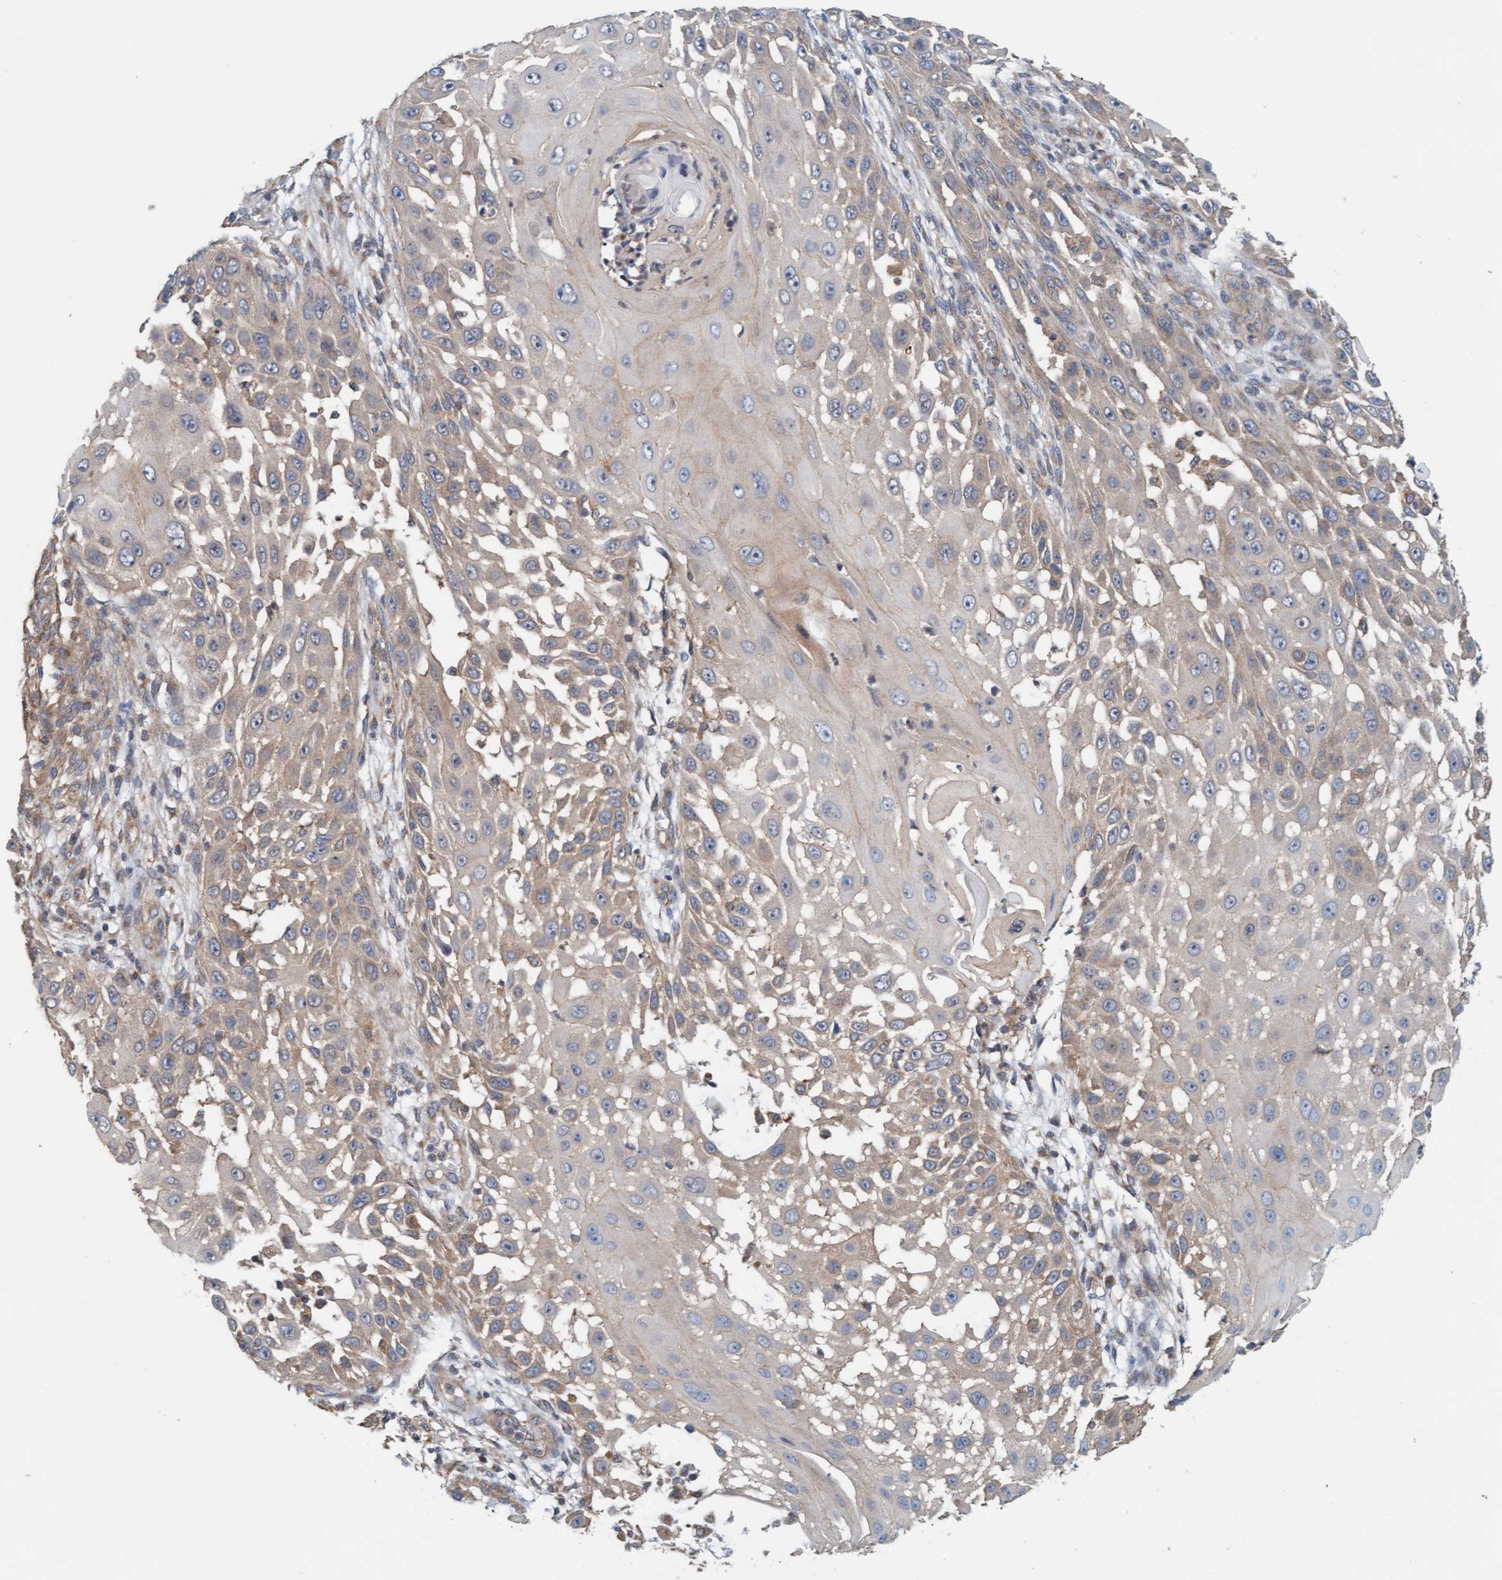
{"staining": {"intensity": "weak", "quantity": "25%-75%", "location": "cytoplasmic/membranous"}, "tissue": "skin cancer", "cell_type": "Tumor cells", "image_type": "cancer", "snomed": [{"axis": "morphology", "description": "Squamous cell carcinoma, NOS"}, {"axis": "topography", "description": "Skin"}], "caption": "Skin squamous cell carcinoma stained with immunohistochemistry (IHC) demonstrates weak cytoplasmic/membranous positivity in approximately 25%-75% of tumor cells. The protein is shown in brown color, while the nuclei are stained blue.", "gene": "UBAP1", "patient": {"sex": "female", "age": 44}}